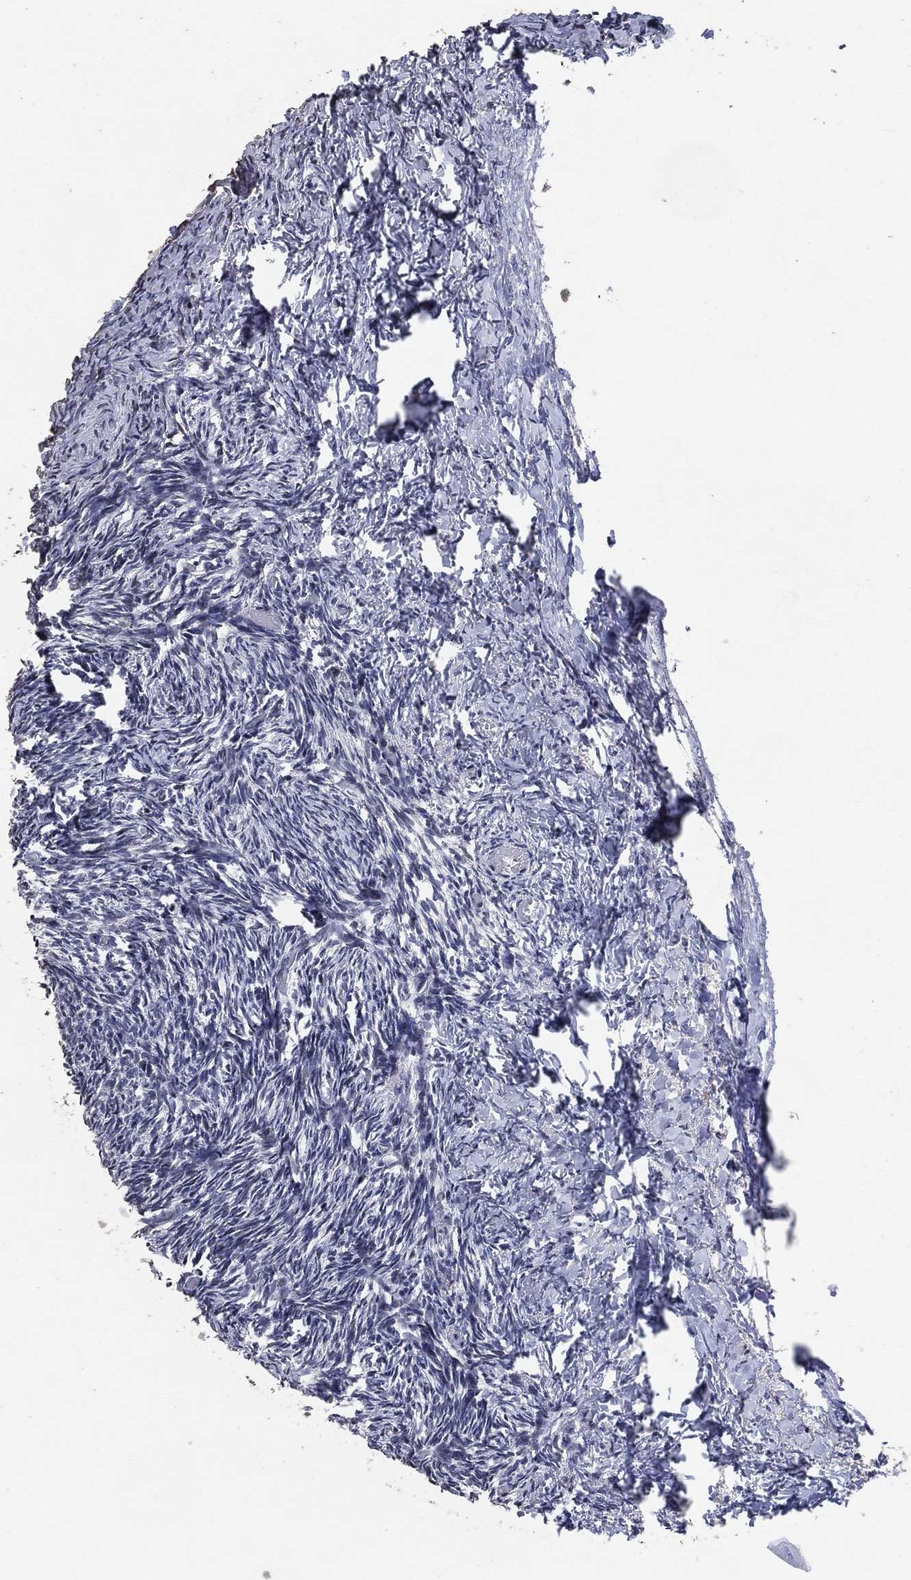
{"staining": {"intensity": "moderate", "quantity": "<25%", "location": "cytoplasmic/membranous"}, "tissue": "ovary", "cell_type": "Follicle cells", "image_type": "normal", "snomed": [{"axis": "morphology", "description": "Normal tissue, NOS"}, {"axis": "topography", "description": "Ovary"}], "caption": "Human ovary stained for a protein (brown) reveals moderate cytoplasmic/membranous positive staining in about <25% of follicle cells.", "gene": "ADPRHL1", "patient": {"sex": "female", "age": 39}}